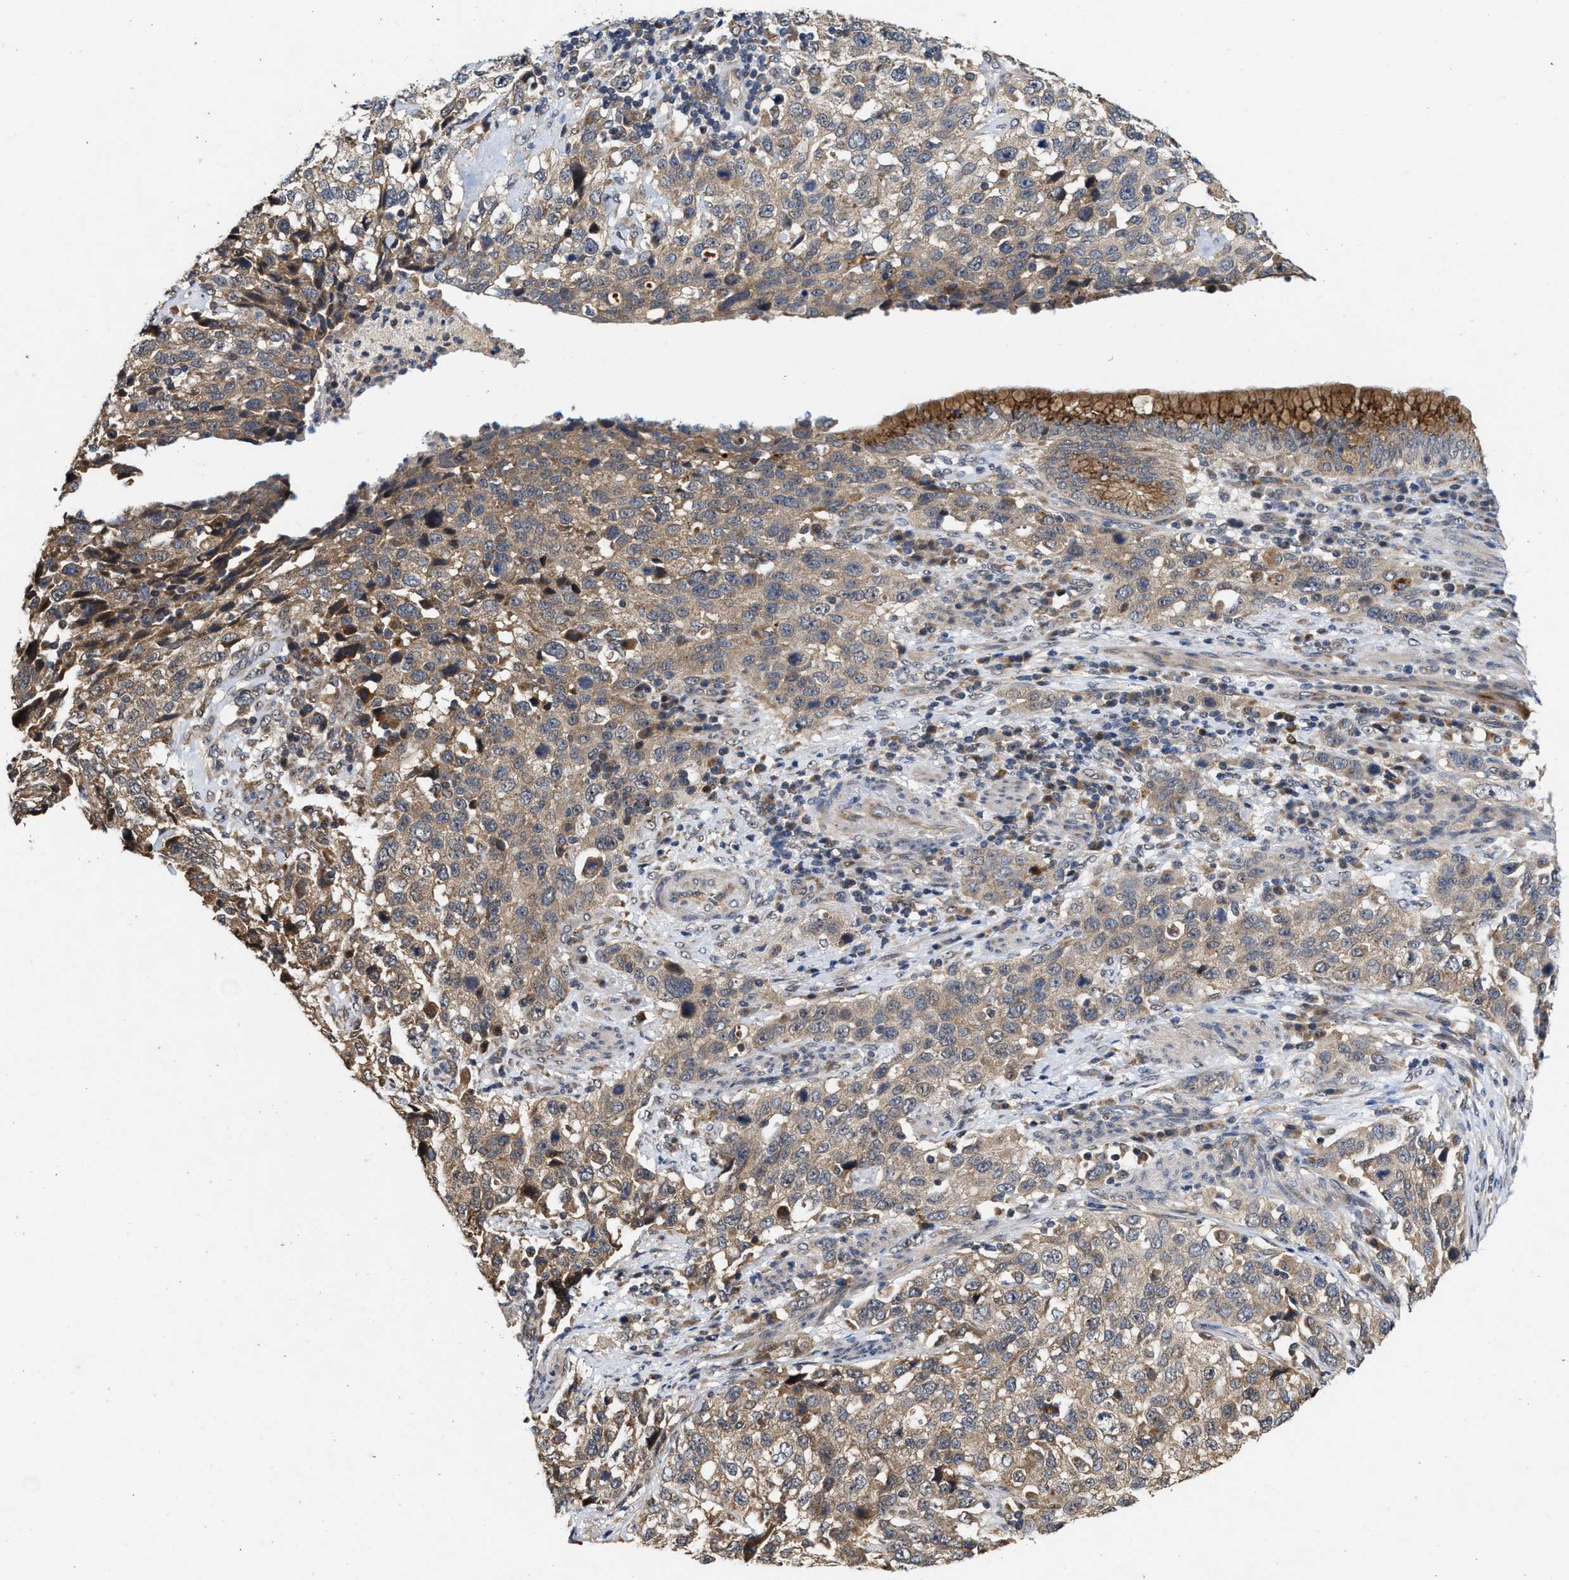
{"staining": {"intensity": "weak", "quantity": ">75%", "location": "cytoplasmic/membranous"}, "tissue": "stomach cancer", "cell_type": "Tumor cells", "image_type": "cancer", "snomed": [{"axis": "morphology", "description": "Normal tissue, NOS"}, {"axis": "morphology", "description": "Adenocarcinoma, NOS"}, {"axis": "topography", "description": "Stomach"}], "caption": "Protein staining of stomach cancer (adenocarcinoma) tissue exhibits weak cytoplasmic/membranous staining in approximately >75% of tumor cells.", "gene": "CFLAR", "patient": {"sex": "male", "age": 48}}